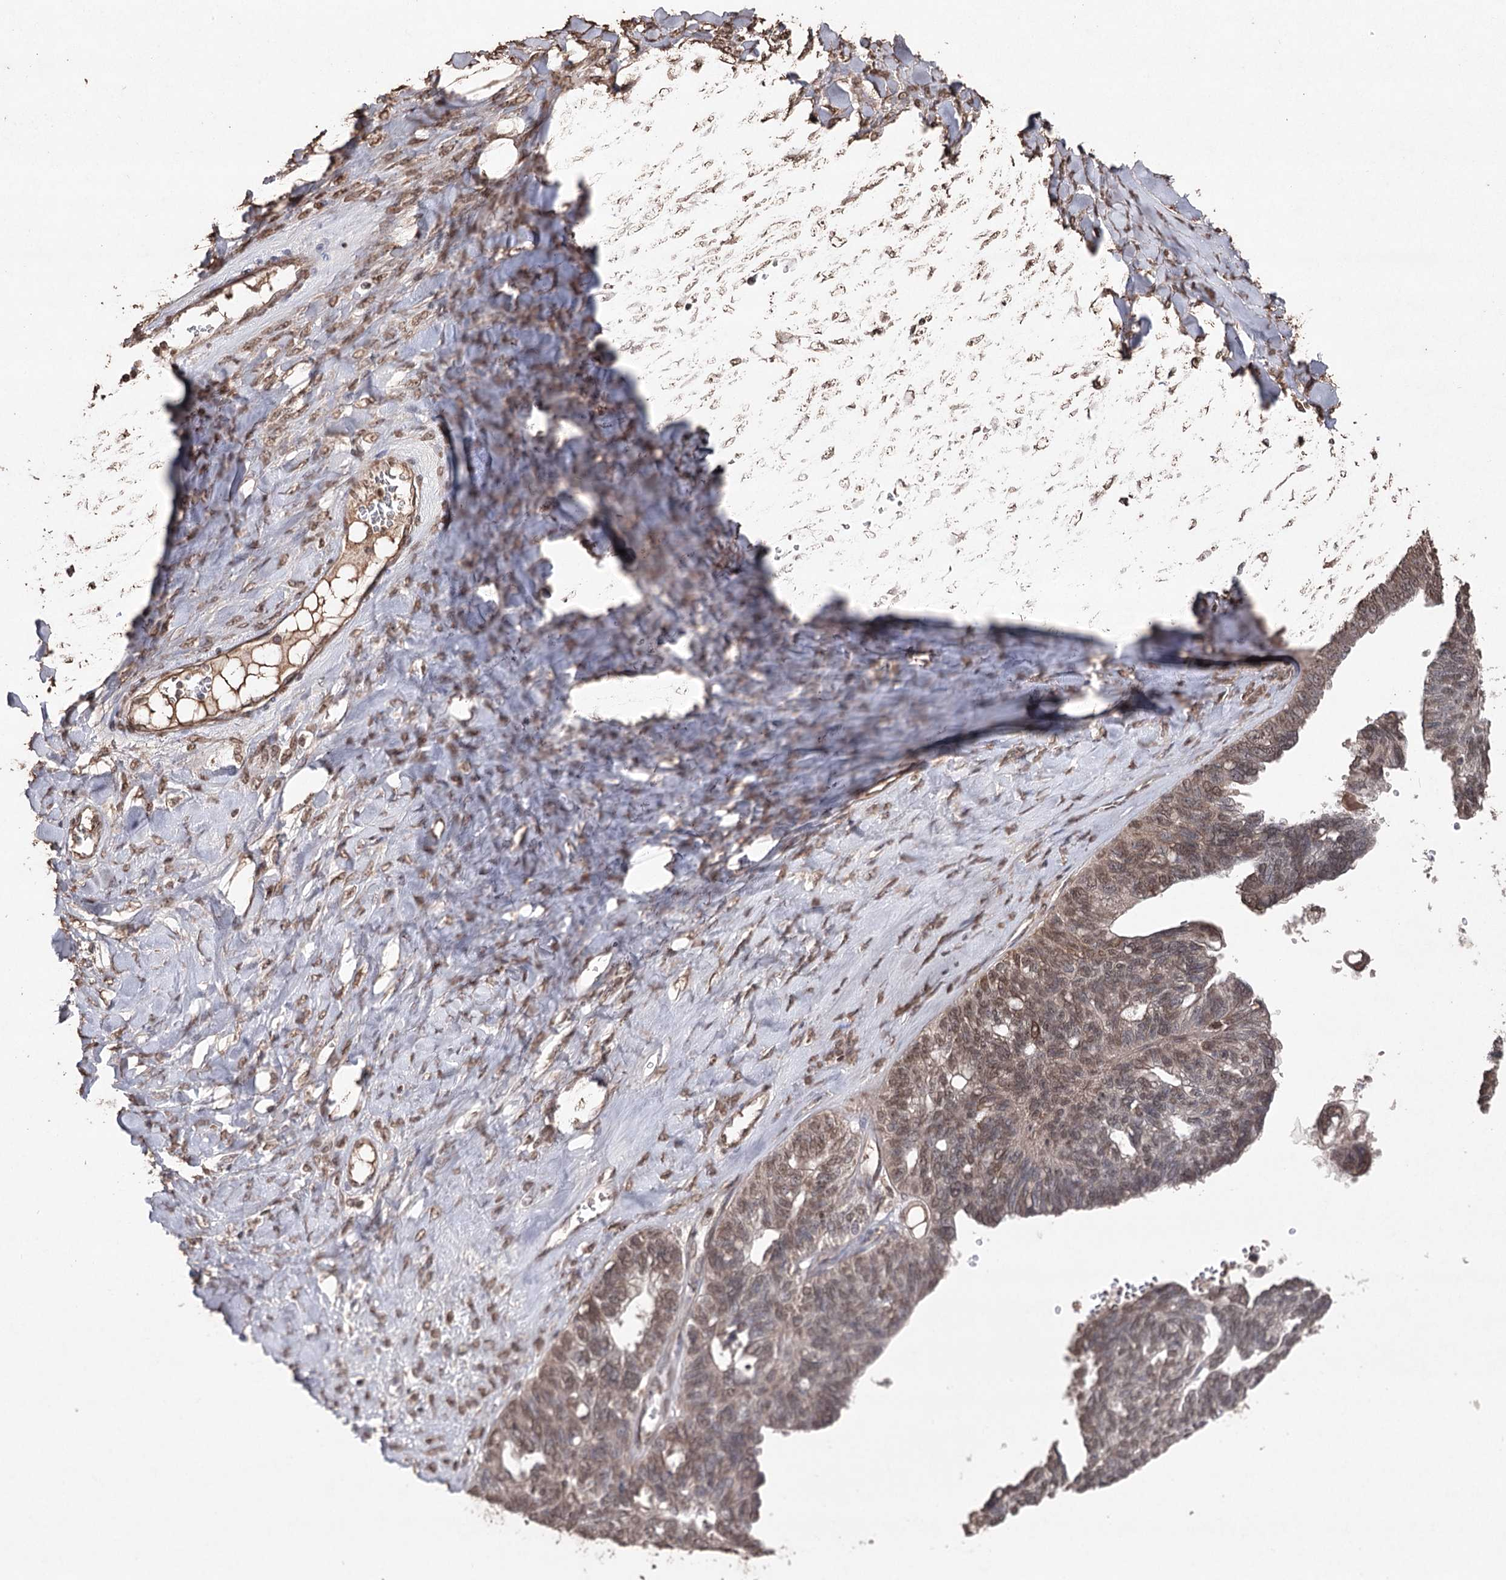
{"staining": {"intensity": "moderate", "quantity": ">75%", "location": "nuclear"}, "tissue": "ovarian cancer", "cell_type": "Tumor cells", "image_type": "cancer", "snomed": [{"axis": "morphology", "description": "Cystadenocarcinoma, serous, NOS"}, {"axis": "topography", "description": "Ovary"}], "caption": "Immunohistochemistry (IHC) of serous cystadenocarcinoma (ovarian) exhibits medium levels of moderate nuclear expression in about >75% of tumor cells.", "gene": "ATG14", "patient": {"sex": "female", "age": 79}}